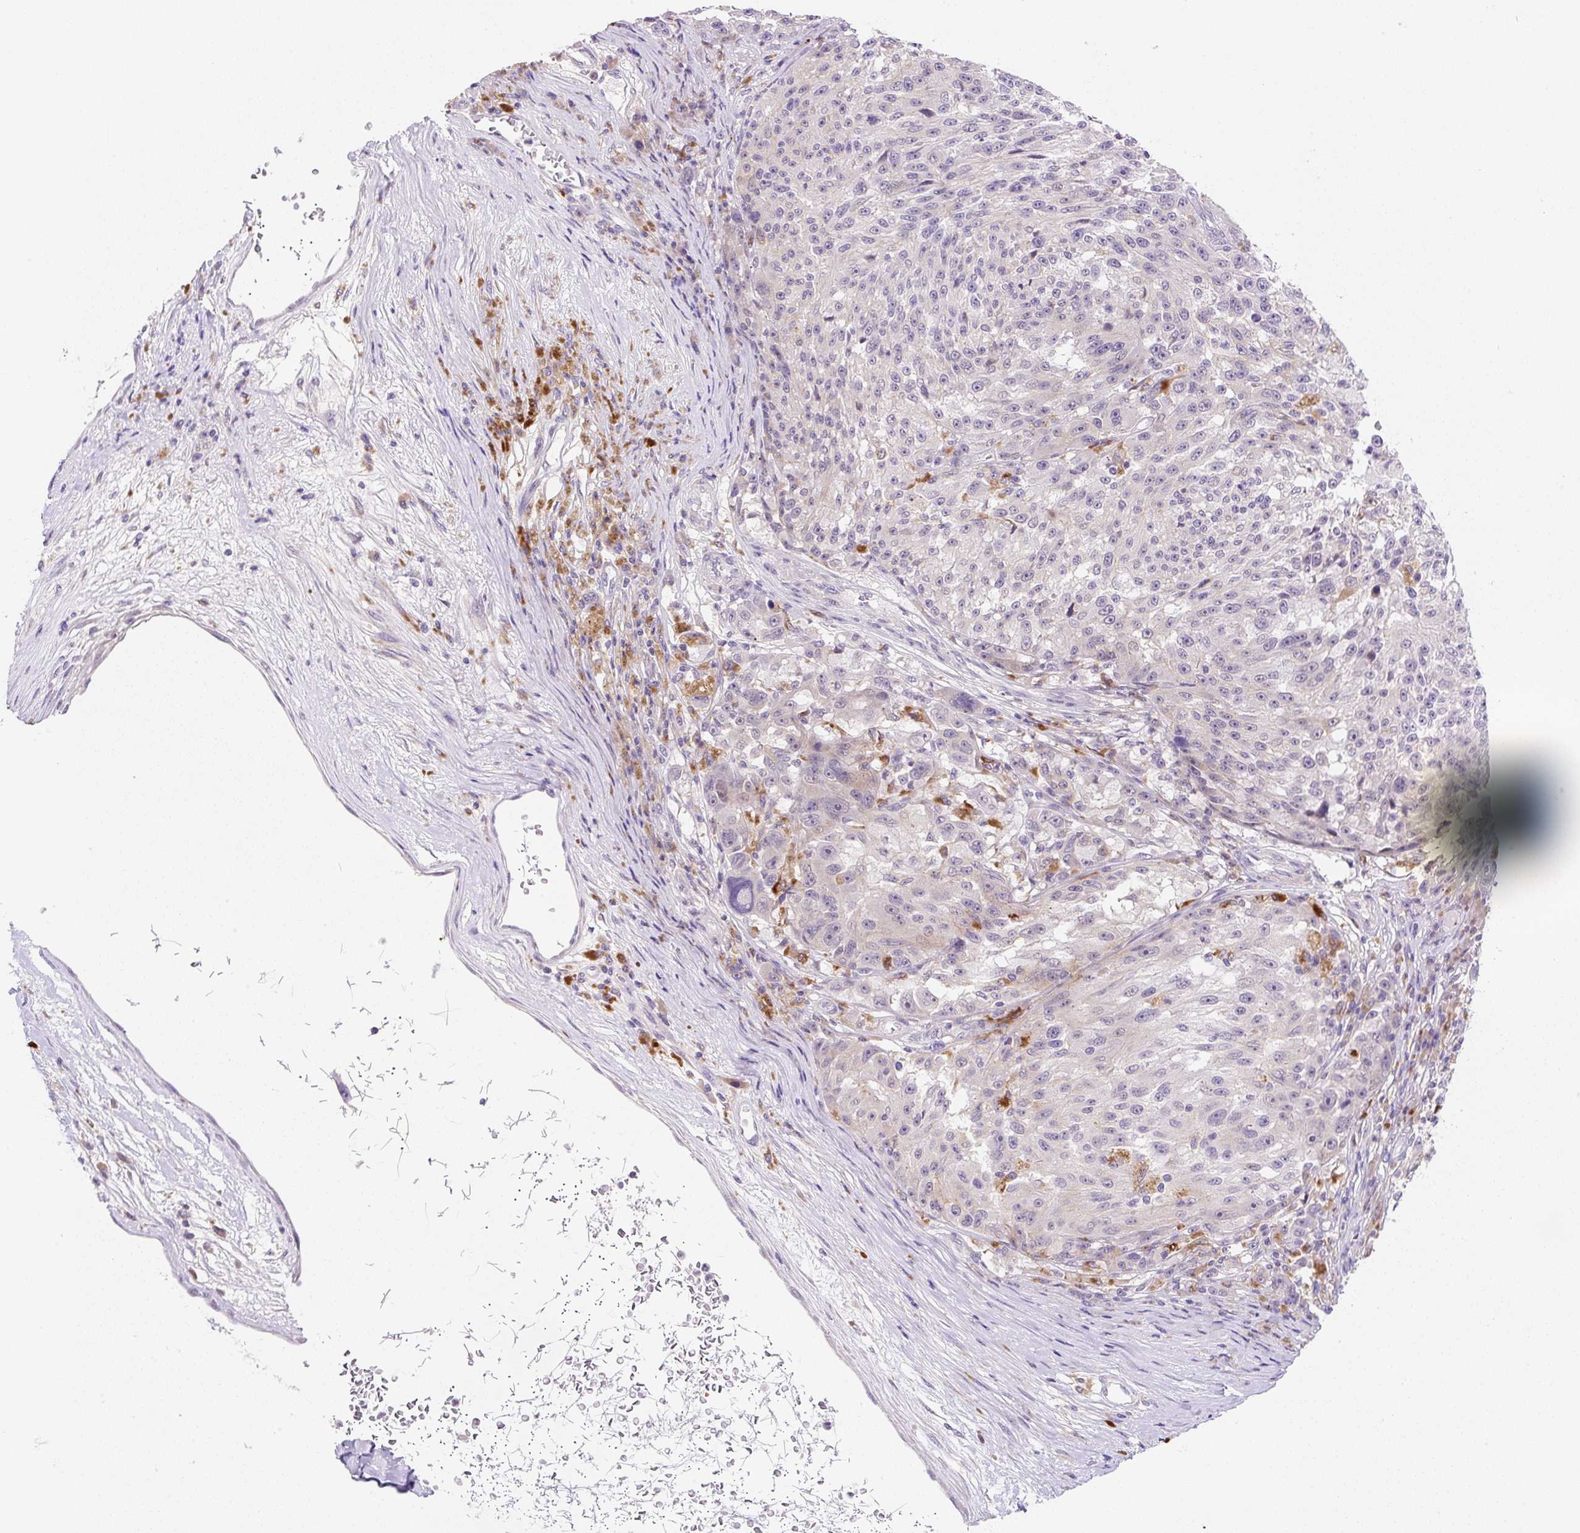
{"staining": {"intensity": "negative", "quantity": "none", "location": "none"}, "tissue": "melanoma", "cell_type": "Tumor cells", "image_type": "cancer", "snomed": [{"axis": "morphology", "description": "Malignant melanoma, NOS"}, {"axis": "topography", "description": "Skin"}], "caption": "Immunohistochemistry (IHC) photomicrograph of neoplastic tissue: human melanoma stained with DAB (3,3'-diaminobenzidine) demonstrates no significant protein positivity in tumor cells.", "gene": "CEBPZOS", "patient": {"sex": "male", "age": 53}}